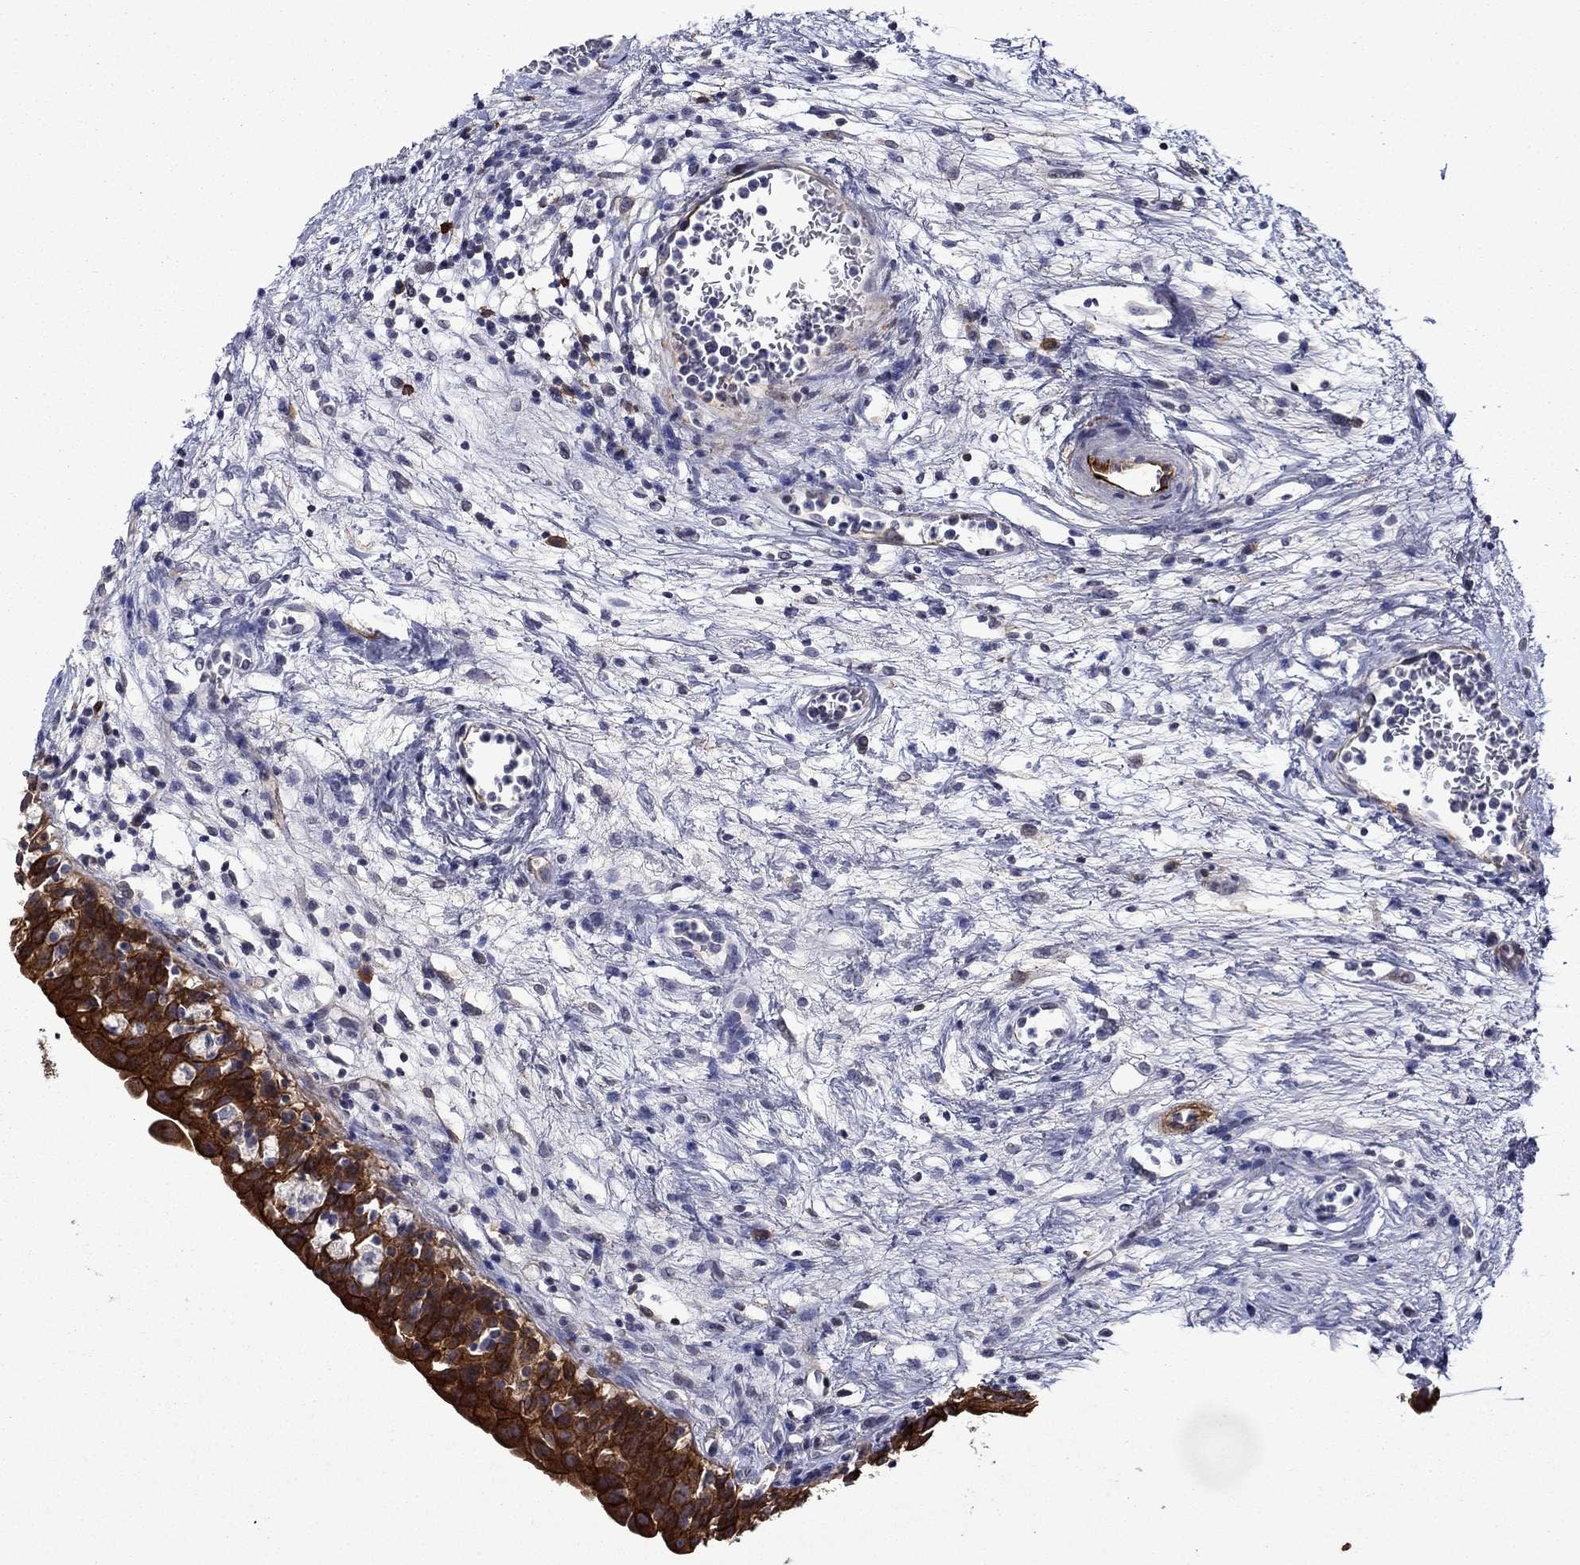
{"staining": {"intensity": "strong", "quantity": ">75%", "location": "cytoplasmic/membranous"}, "tissue": "urinary bladder", "cell_type": "Urothelial cells", "image_type": "normal", "snomed": [{"axis": "morphology", "description": "Normal tissue, NOS"}, {"axis": "topography", "description": "Urinary bladder"}], "caption": "Strong cytoplasmic/membranous positivity is seen in about >75% of urothelial cells in benign urinary bladder.", "gene": "LMO7", "patient": {"sex": "male", "age": 76}}